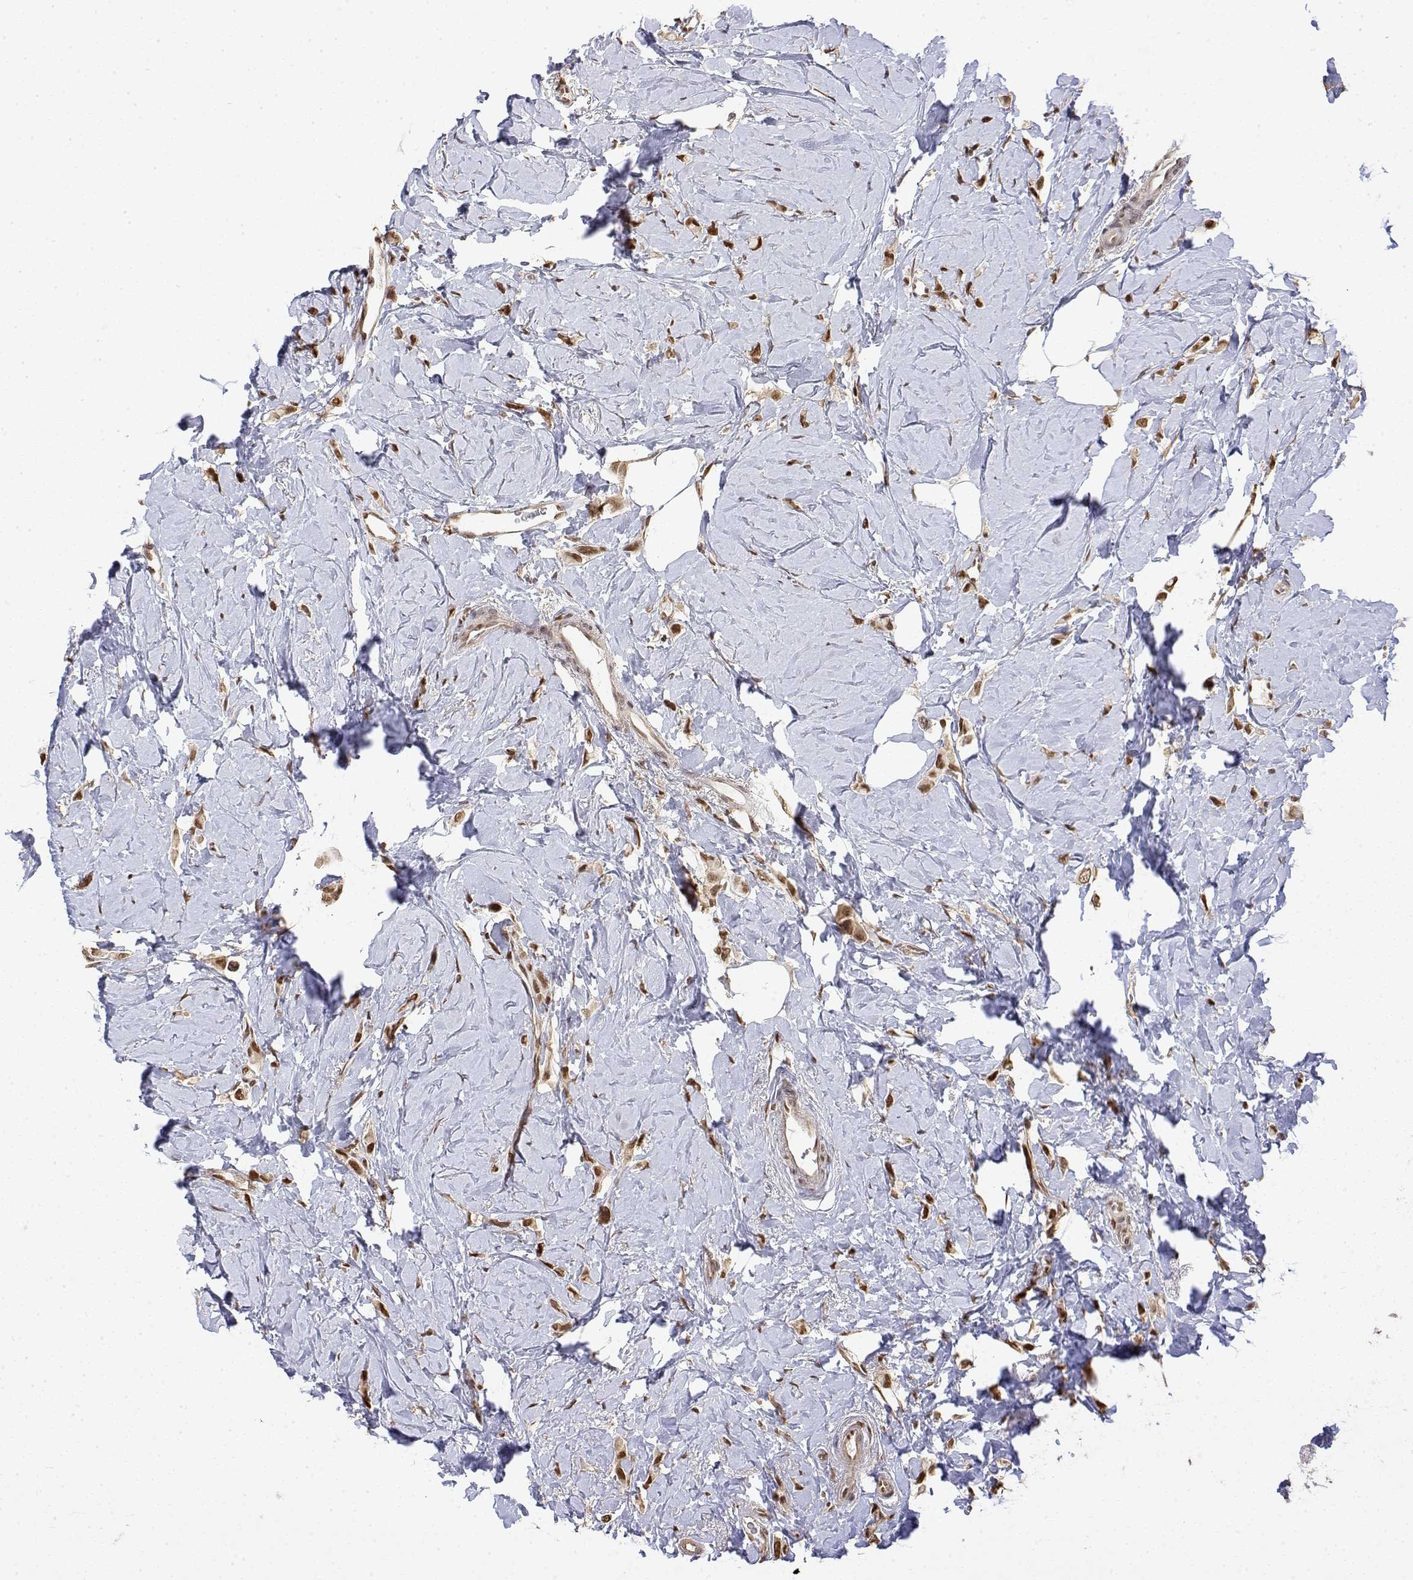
{"staining": {"intensity": "moderate", "quantity": ">75%", "location": "nuclear"}, "tissue": "breast cancer", "cell_type": "Tumor cells", "image_type": "cancer", "snomed": [{"axis": "morphology", "description": "Lobular carcinoma"}, {"axis": "topography", "description": "Breast"}], "caption": "Immunohistochemistry (IHC) photomicrograph of neoplastic tissue: breast cancer (lobular carcinoma) stained using immunohistochemistry (IHC) demonstrates medium levels of moderate protein expression localized specifically in the nuclear of tumor cells, appearing as a nuclear brown color.", "gene": "TPI1", "patient": {"sex": "female", "age": 66}}